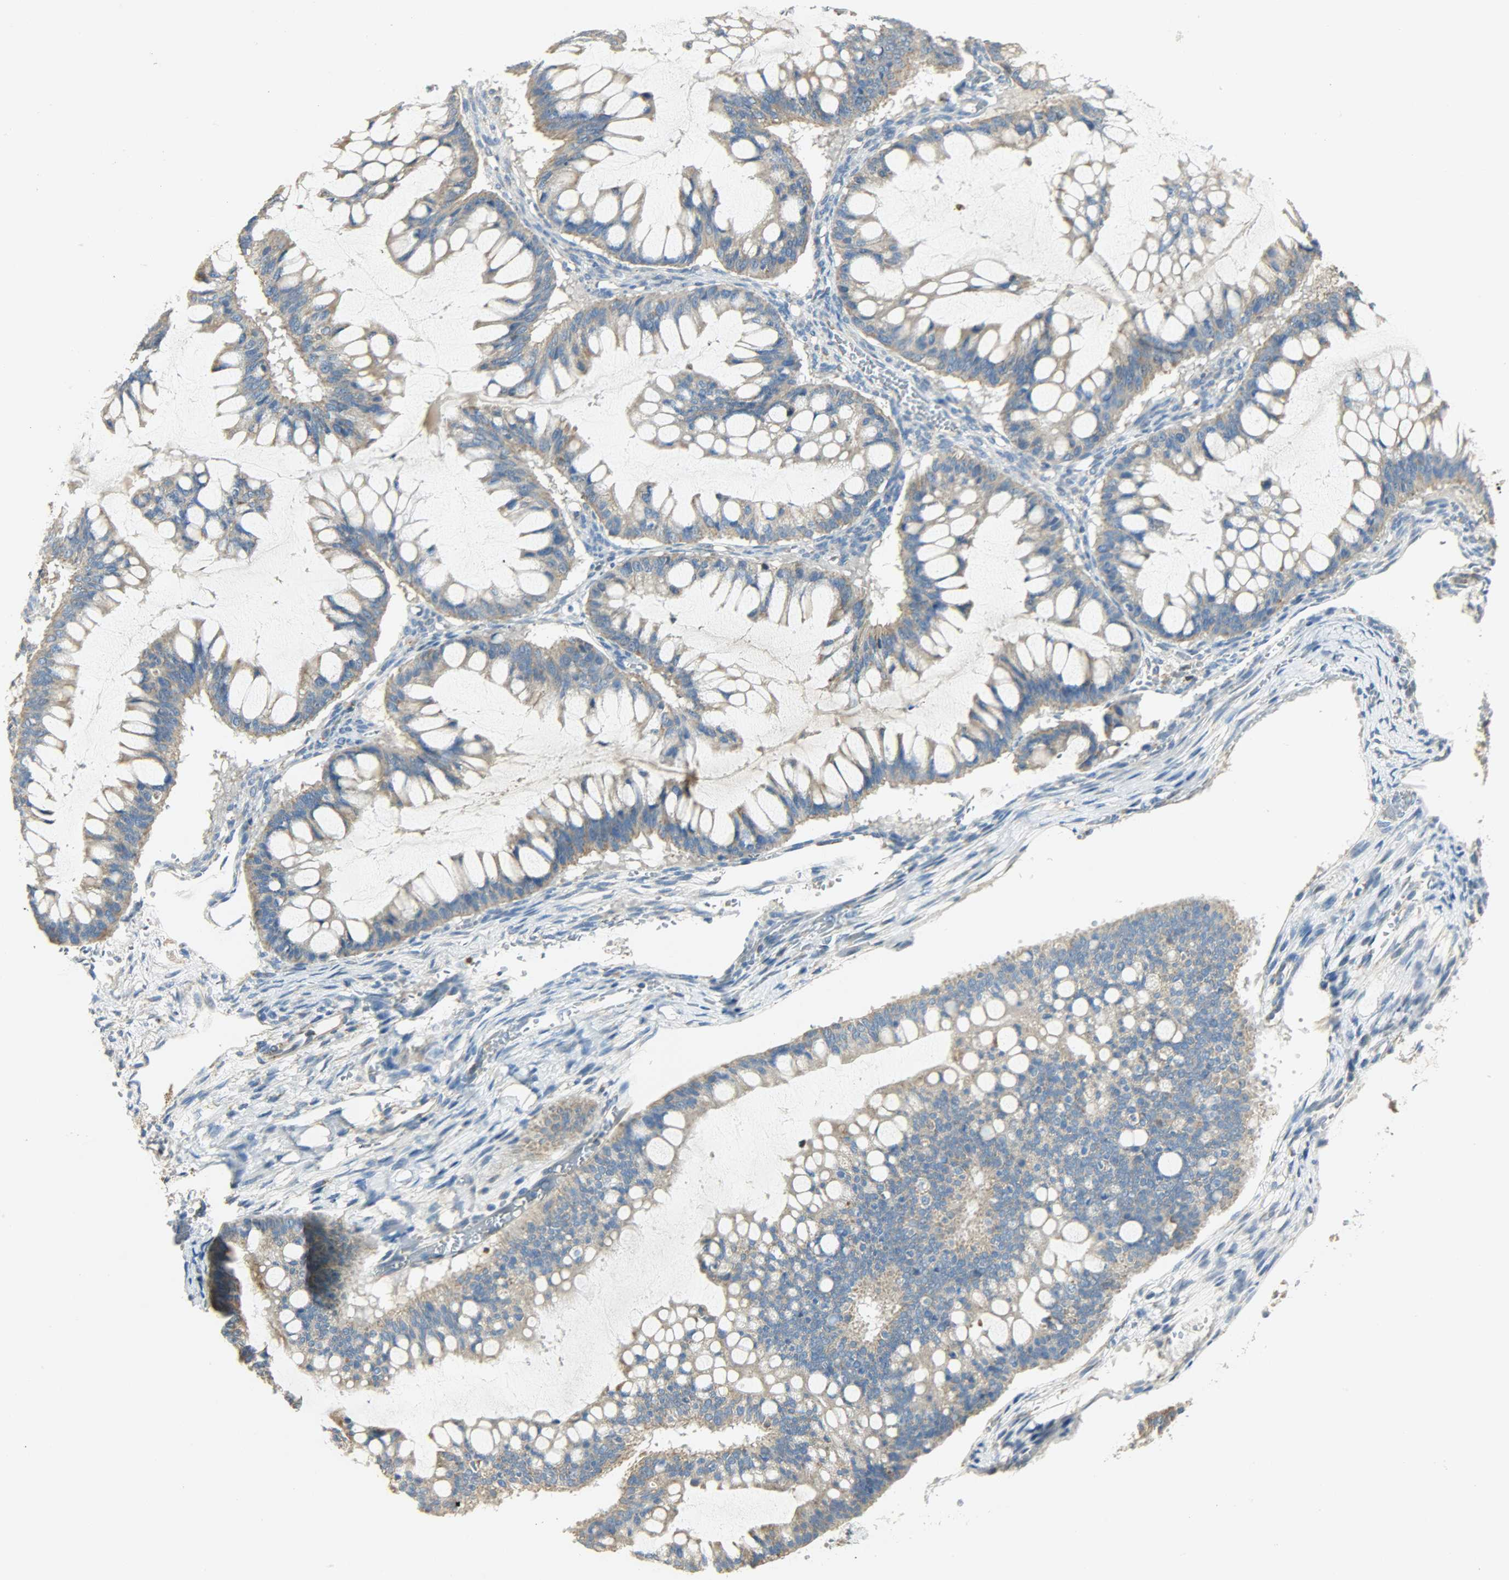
{"staining": {"intensity": "weak", "quantity": ">75%", "location": "cytoplasmic/membranous"}, "tissue": "ovarian cancer", "cell_type": "Tumor cells", "image_type": "cancer", "snomed": [{"axis": "morphology", "description": "Cystadenocarcinoma, mucinous, NOS"}, {"axis": "topography", "description": "Ovary"}], "caption": "A micrograph of human ovarian cancer stained for a protein reveals weak cytoplasmic/membranous brown staining in tumor cells.", "gene": "NNT", "patient": {"sex": "female", "age": 73}}